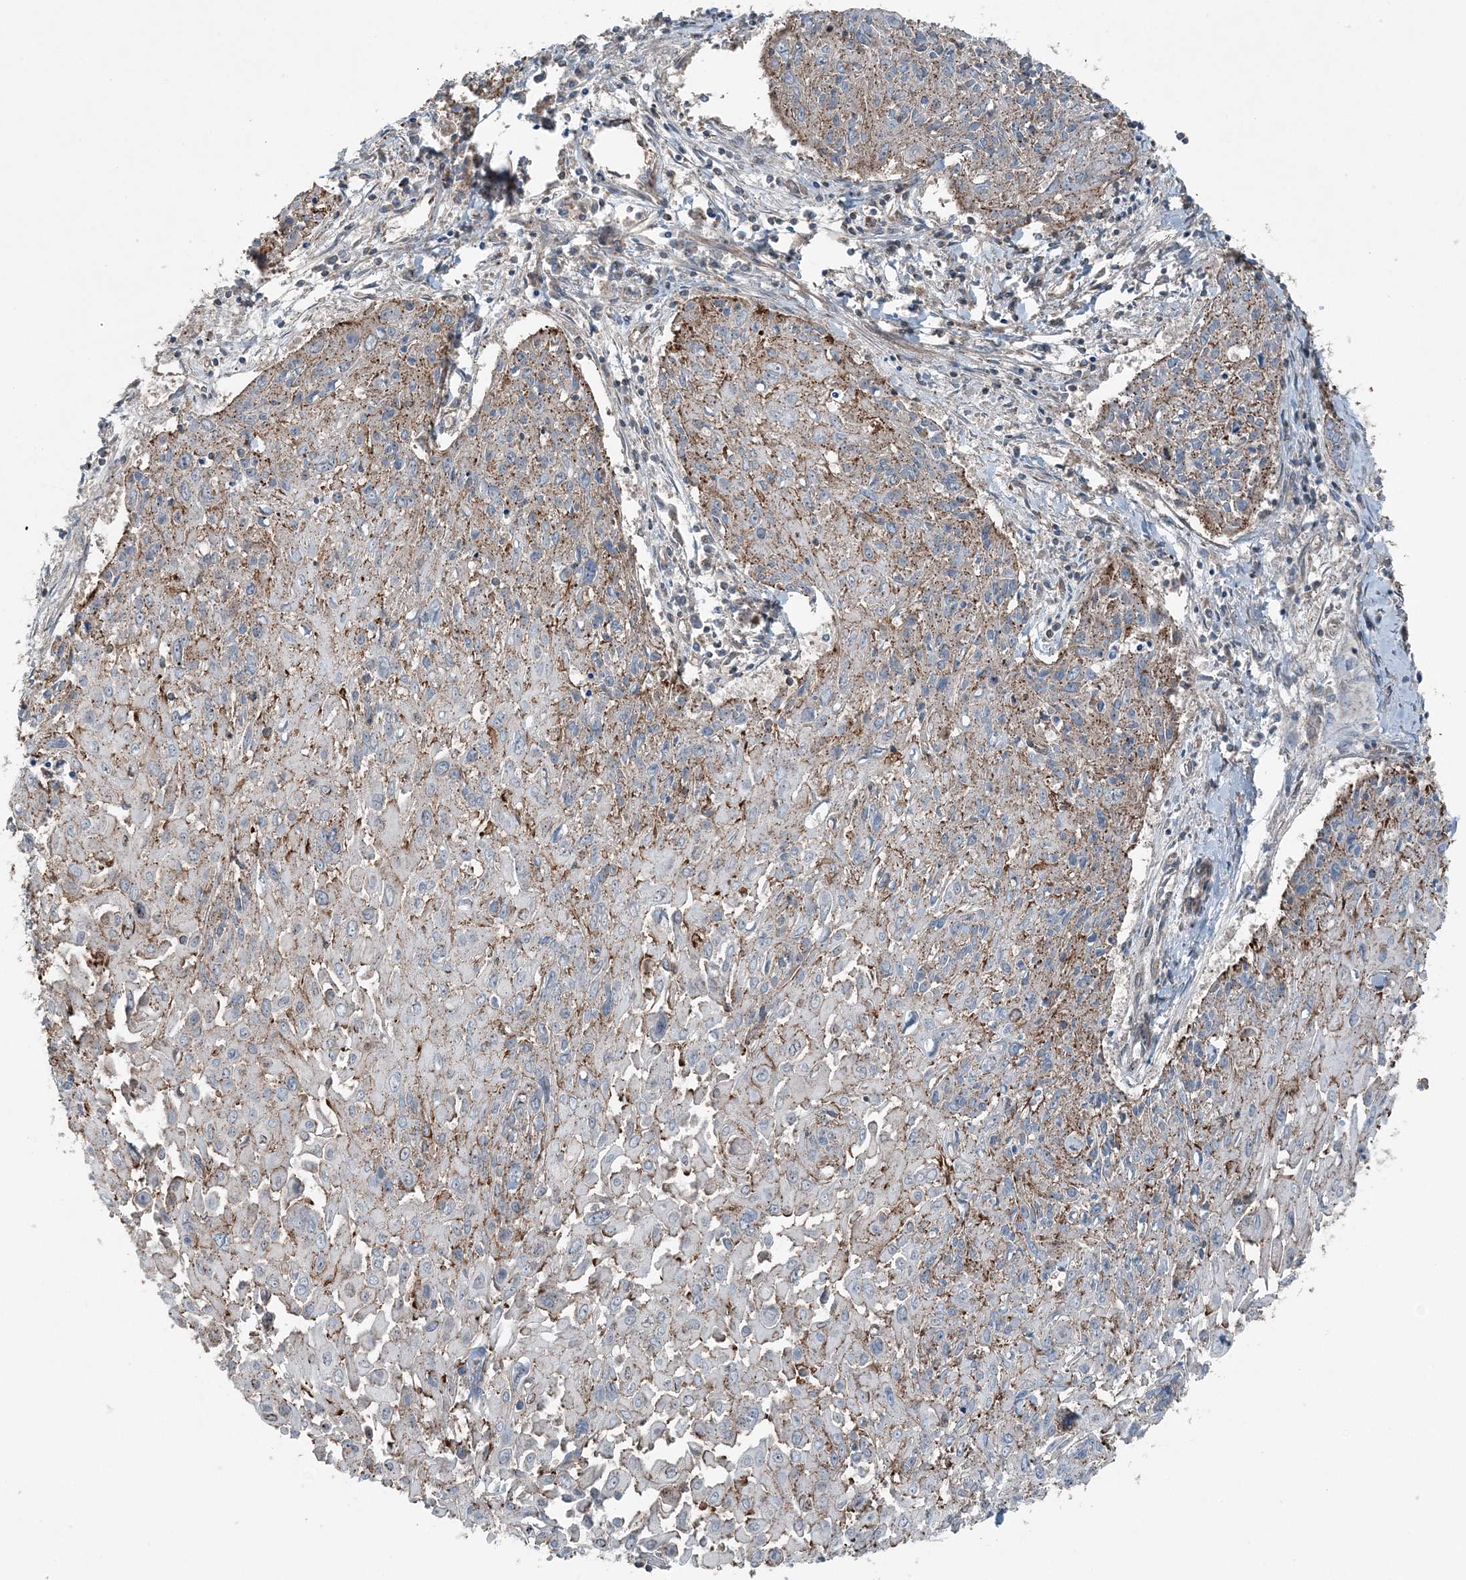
{"staining": {"intensity": "moderate", "quantity": "<25%", "location": "cytoplasmic/membranous"}, "tissue": "cervical cancer", "cell_type": "Tumor cells", "image_type": "cancer", "snomed": [{"axis": "morphology", "description": "Squamous cell carcinoma, NOS"}, {"axis": "topography", "description": "Cervix"}], "caption": "Squamous cell carcinoma (cervical) stained with a brown dye displays moderate cytoplasmic/membranous positive expression in approximately <25% of tumor cells.", "gene": "KY", "patient": {"sex": "female", "age": 51}}